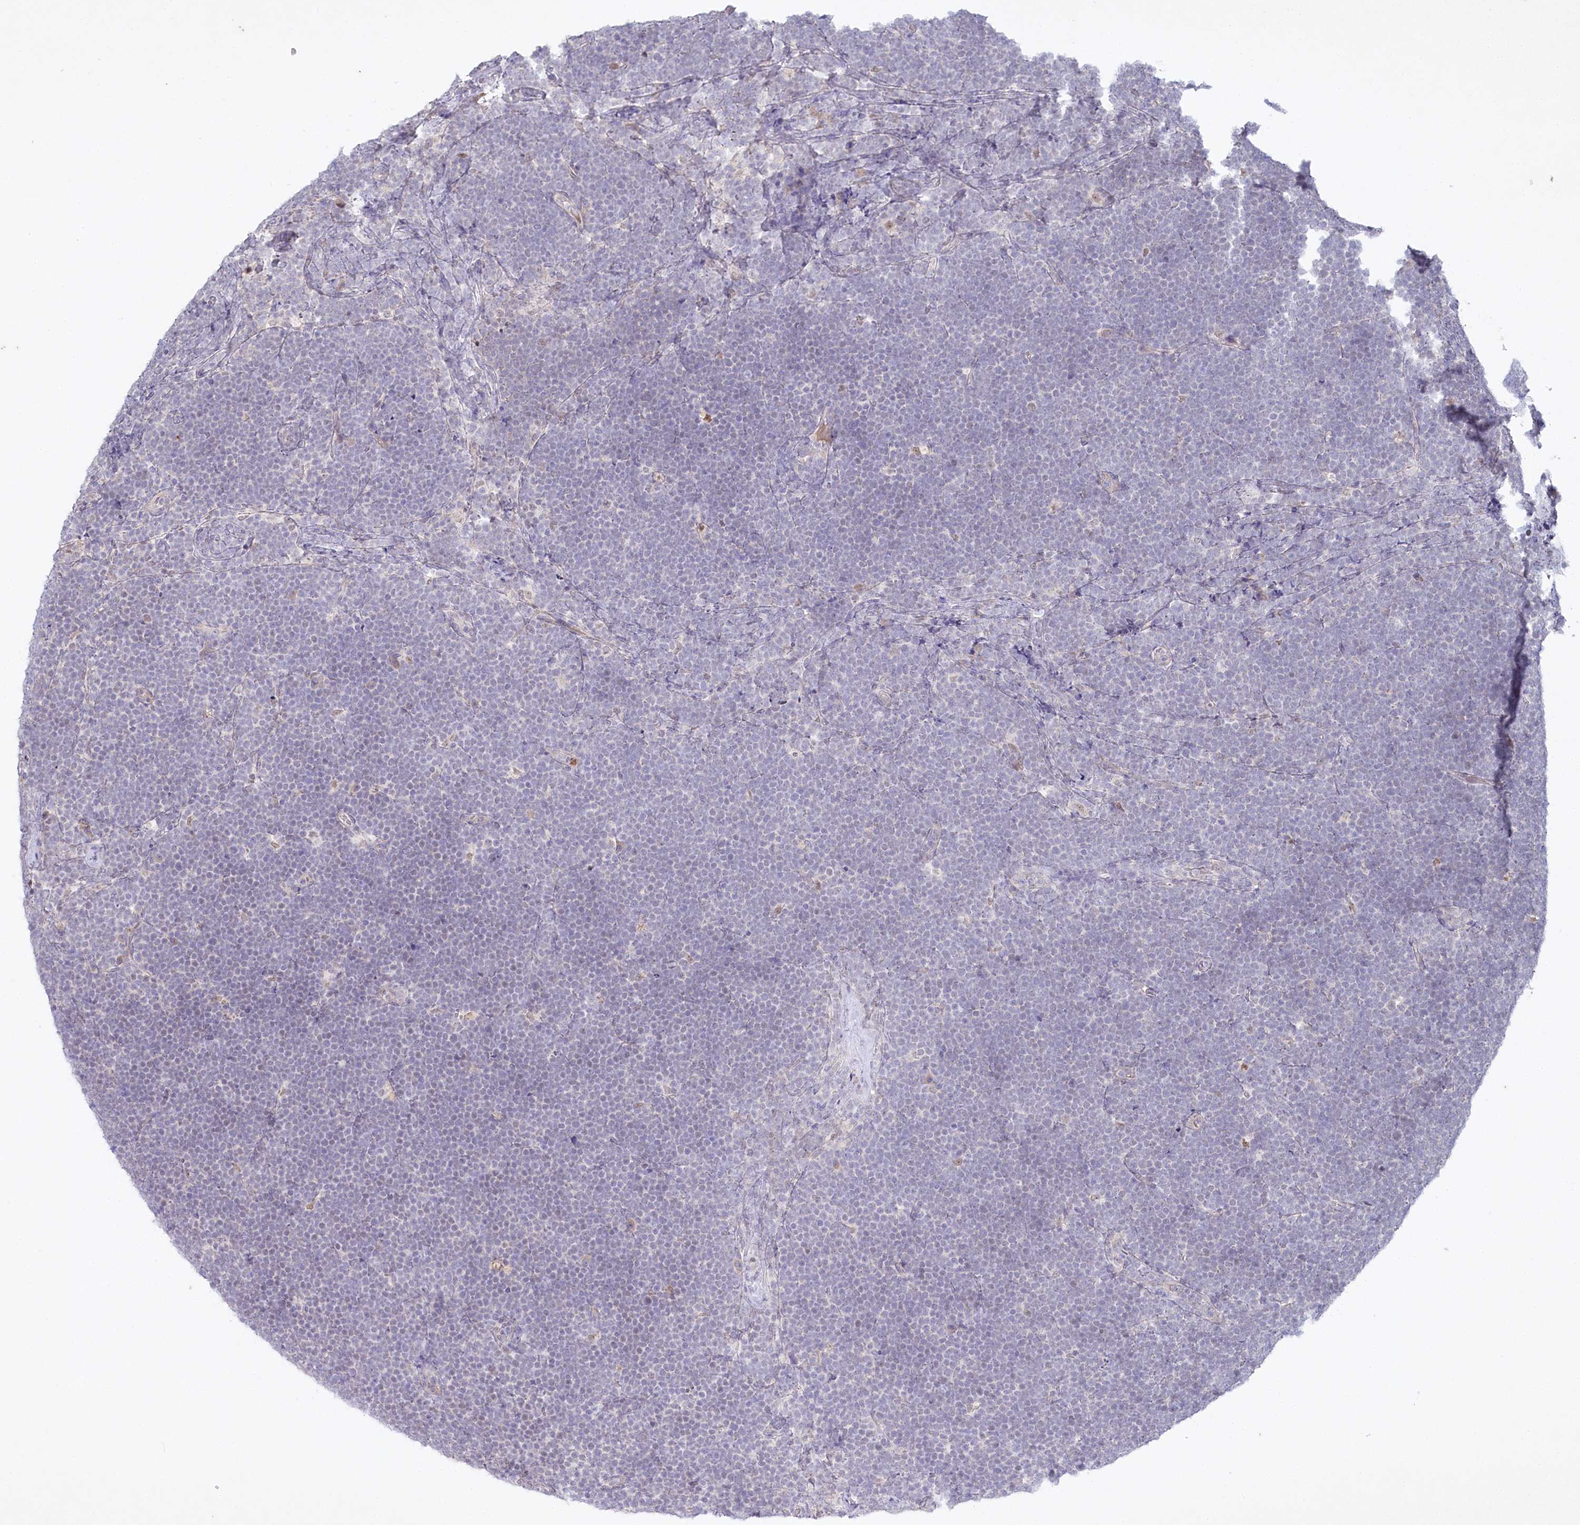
{"staining": {"intensity": "negative", "quantity": "none", "location": "none"}, "tissue": "lymphoma", "cell_type": "Tumor cells", "image_type": "cancer", "snomed": [{"axis": "morphology", "description": "Malignant lymphoma, non-Hodgkin's type, High grade"}, {"axis": "topography", "description": "Lymph node"}], "caption": "IHC histopathology image of human lymphoma stained for a protein (brown), which displays no staining in tumor cells. (DAB immunohistochemistry (IHC) with hematoxylin counter stain).", "gene": "ABITRAM", "patient": {"sex": "male", "age": 13}}